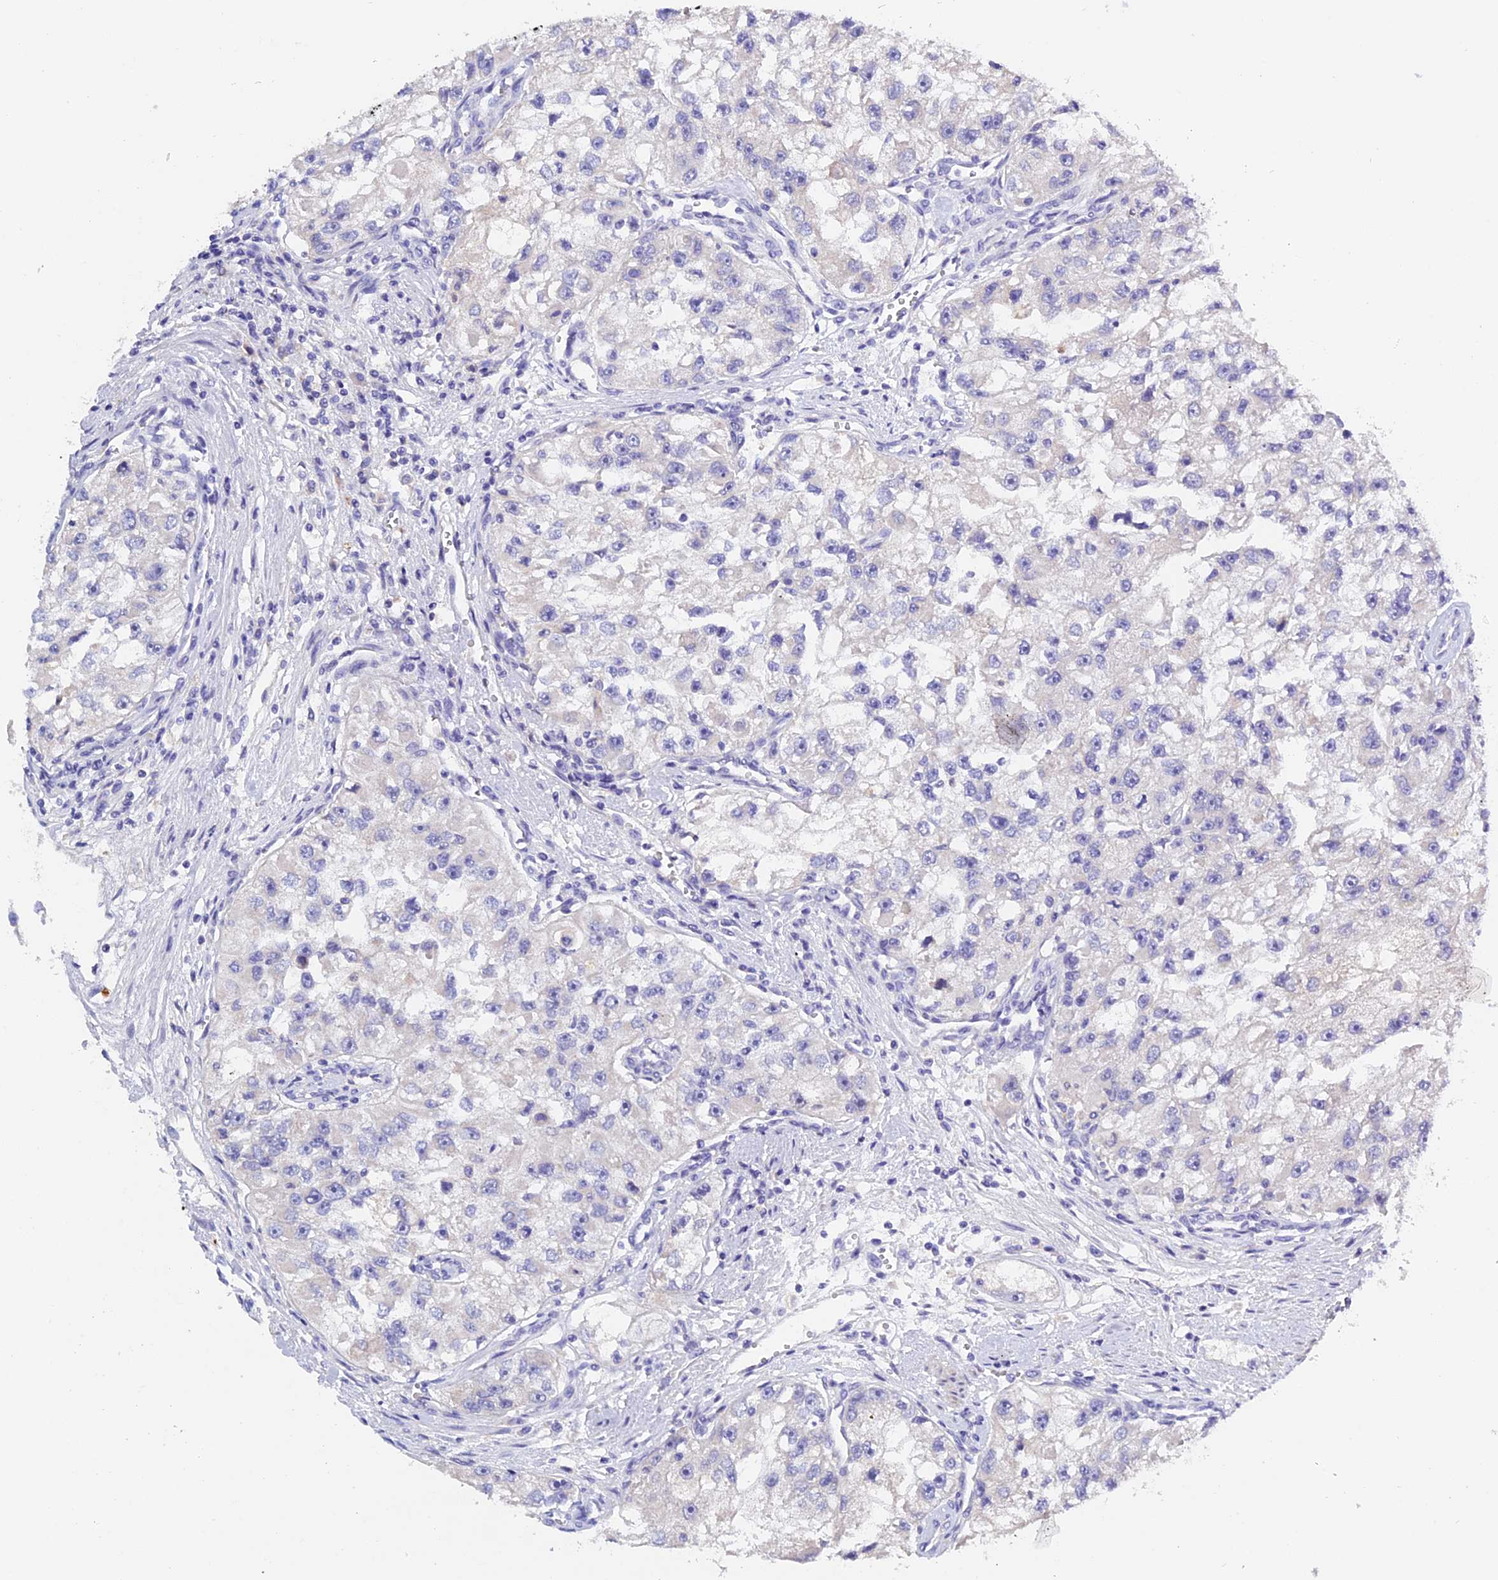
{"staining": {"intensity": "negative", "quantity": "none", "location": "none"}, "tissue": "renal cancer", "cell_type": "Tumor cells", "image_type": "cancer", "snomed": [{"axis": "morphology", "description": "Adenocarcinoma, NOS"}, {"axis": "topography", "description": "Kidney"}], "caption": "Immunohistochemistry (IHC) of renal adenocarcinoma reveals no staining in tumor cells. (Brightfield microscopy of DAB immunohistochemistry at high magnification).", "gene": "RTTN", "patient": {"sex": "male", "age": 63}}